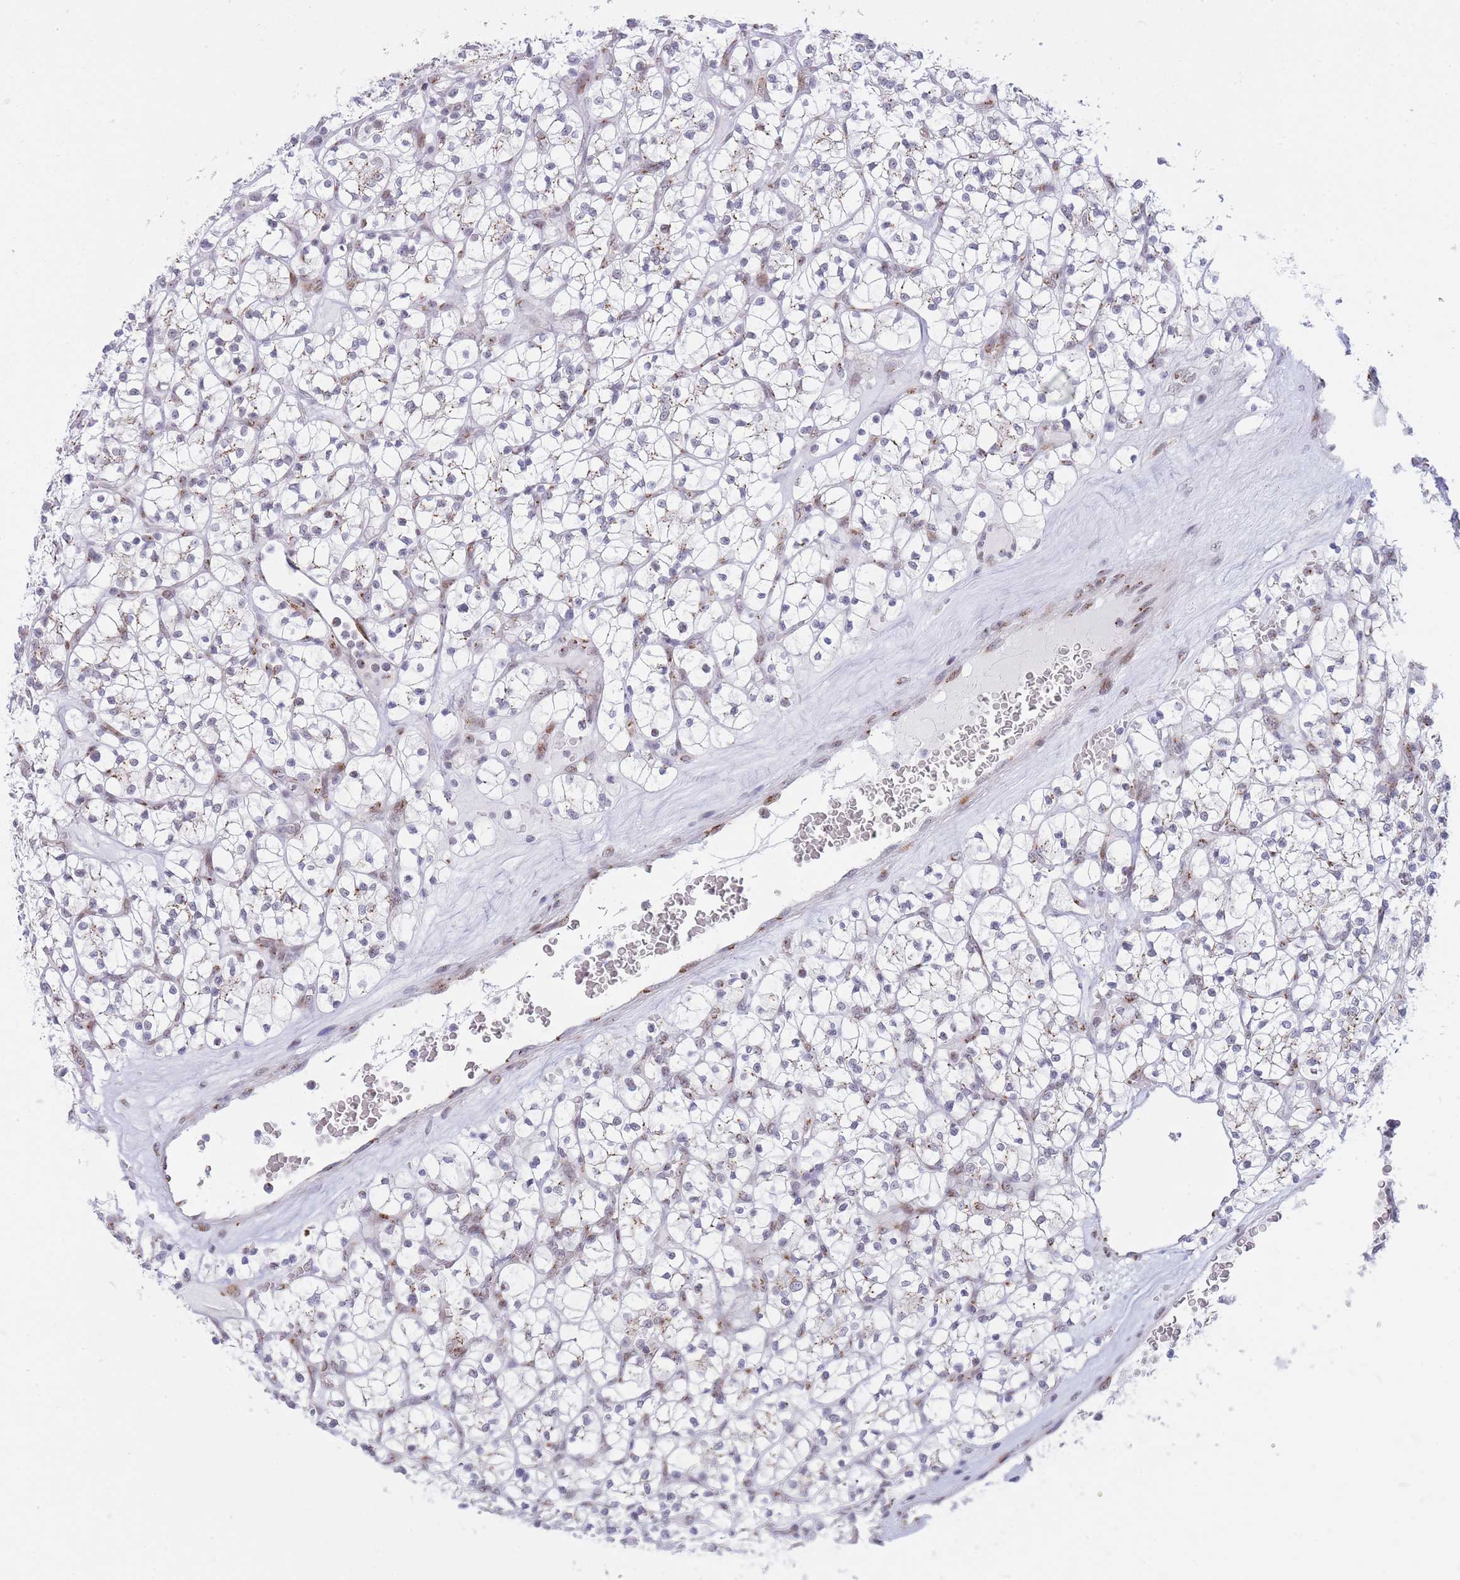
{"staining": {"intensity": "weak", "quantity": "<25%", "location": "cytoplasmic/membranous"}, "tissue": "renal cancer", "cell_type": "Tumor cells", "image_type": "cancer", "snomed": [{"axis": "morphology", "description": "Adenocarcinoma, NOS"}, {"axis": "topography", "description": "Kidney"}], "caption": "Immunohistochemistry (IHC) of human adenocarcinoma (renal) shows no positivity in tumor cells.", "gene": "INO80C", "patient": {"sex": "female", "age": 64}}